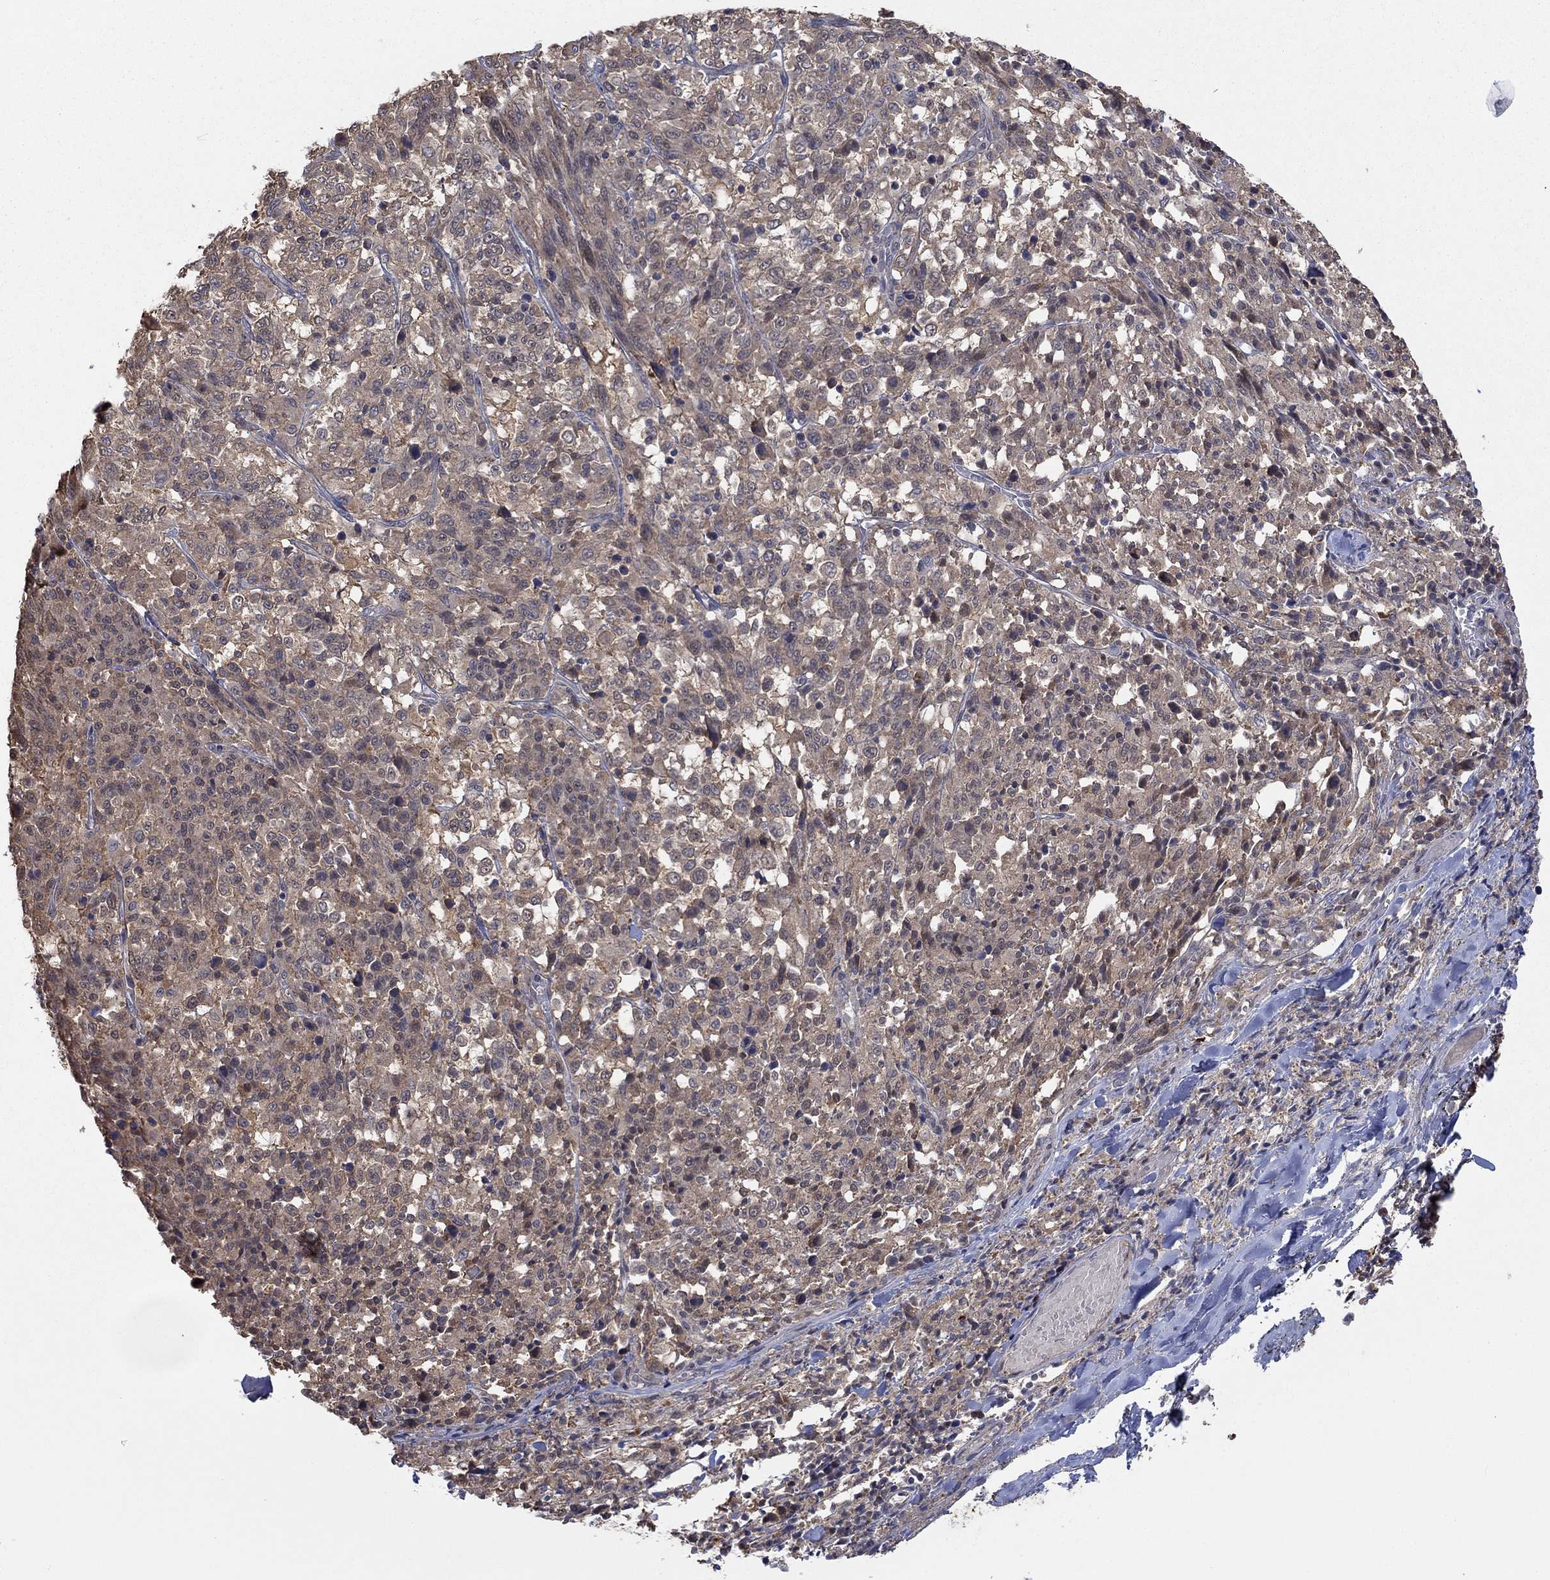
{"staining": {"intensity": "weak", "quantity": ">75%", "location": "cytoplasmic/membranous"}, "tissue": "melanoma", "cell_type": "Tumor cells", "image_type": "cancer", "snomed": [{"axis": "morphology", "description": "Malignant melanoma, NOS"}, {"axis": "topography", "description": "Skin"}], "caption": "The image exhibits immunohistochemical staining of malignant melanoma. There is weak cytoplasmic/membranous staining is identified in about >75% of tumor cells.", "gene": "RNF114", "patient": {"sex": "female", "age": 91}}